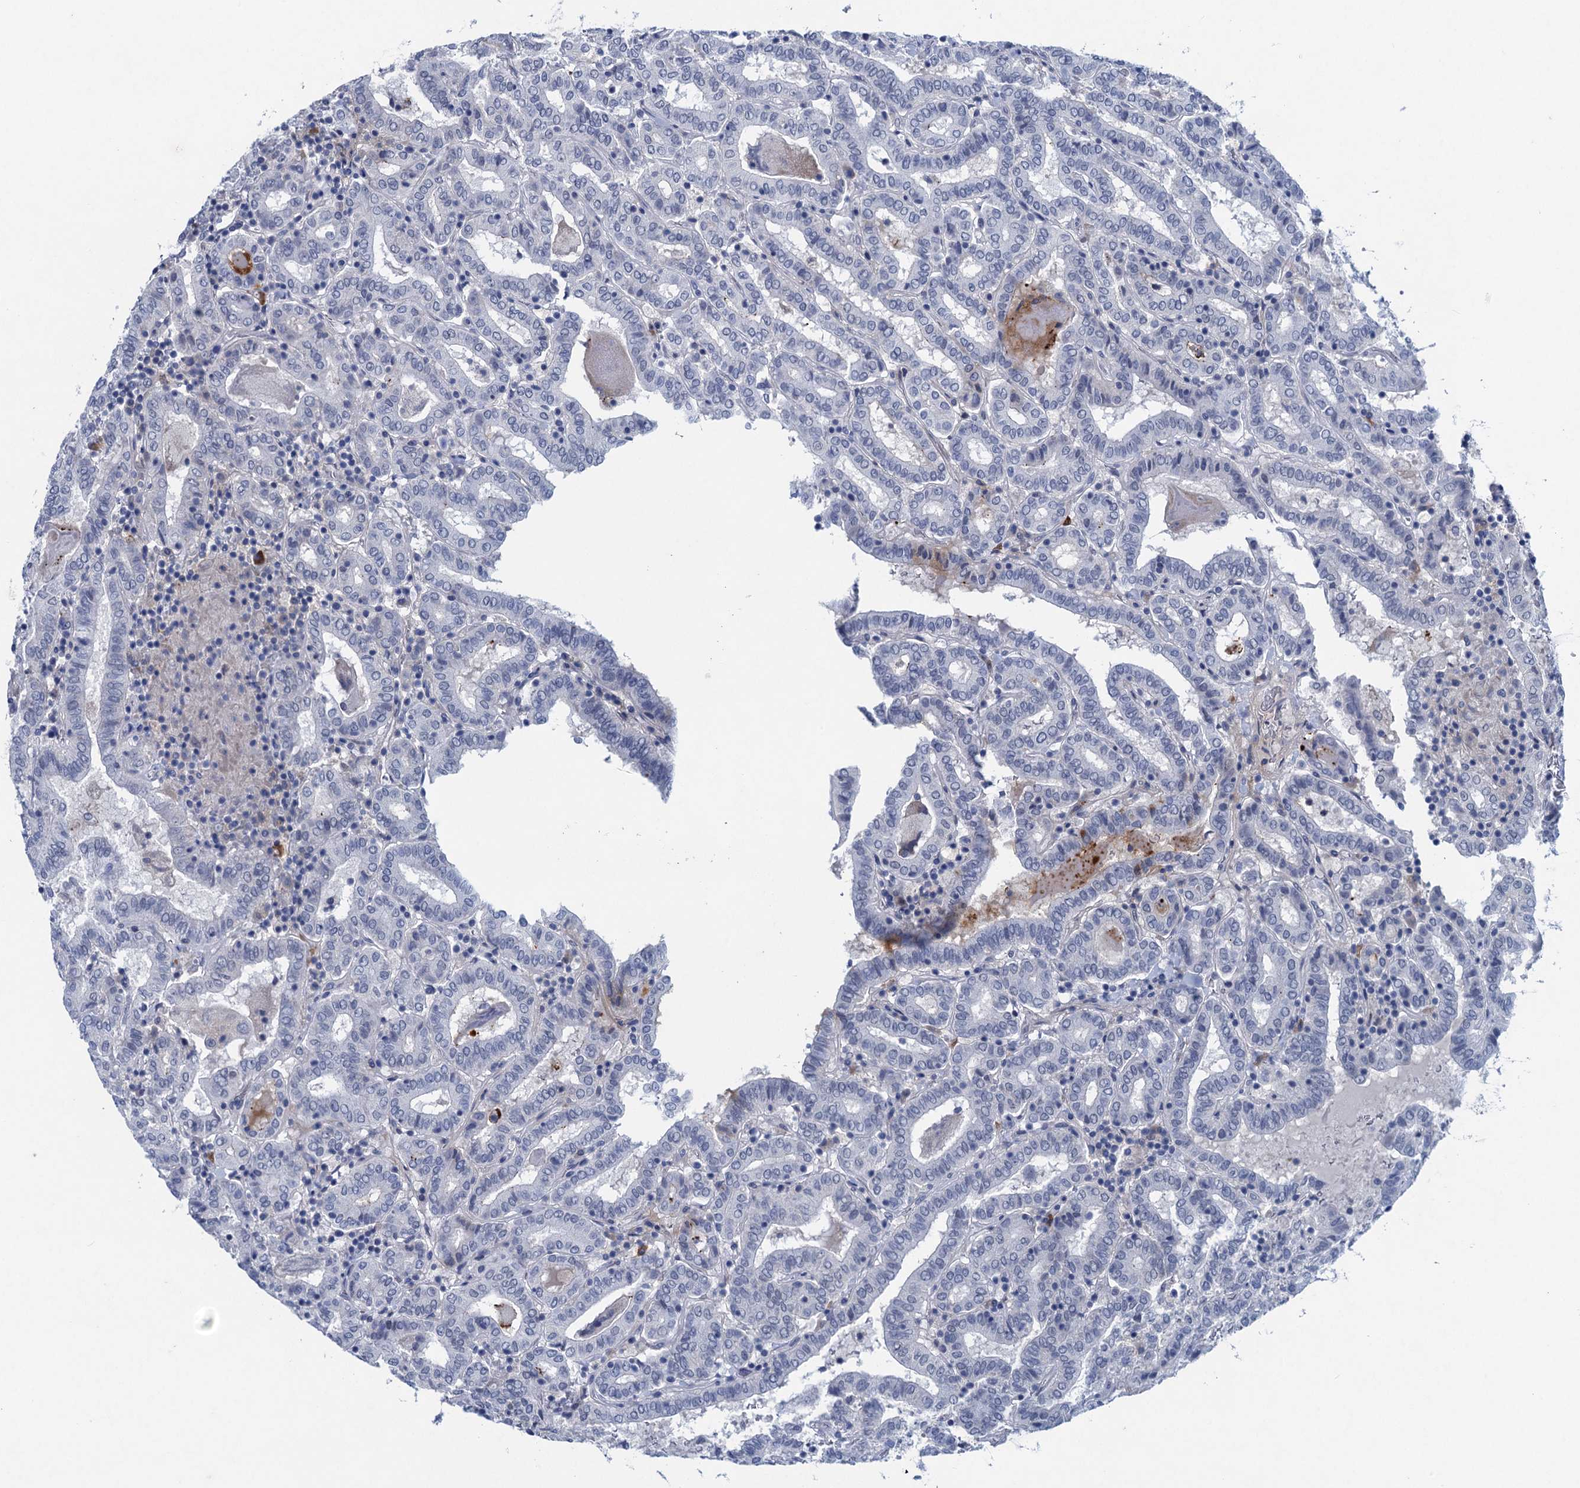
{"staining": {"intensity": "negative", "quantity": "none", "location": "none"}, "tissue": "thyroid cancer", "cell_type": "Tumor cells", "image_type": "cancer", "snomed": [{"axis": "morphology", "description": "Papillary adenocarcinoma, NOS"}, {"axis": "topography", "description": "Thyroid gland"}], "caption": "IHC micrograph of neoplastic tissue: human thyroid cancer (papillary adenocarcinoma) stained with DAB (3,3'-diaminobenzidine) exhibits no significant protein positivity in tumor cells.", "gene": "HAPSTR1", "patient": {"sex": "female", "age": 72}}